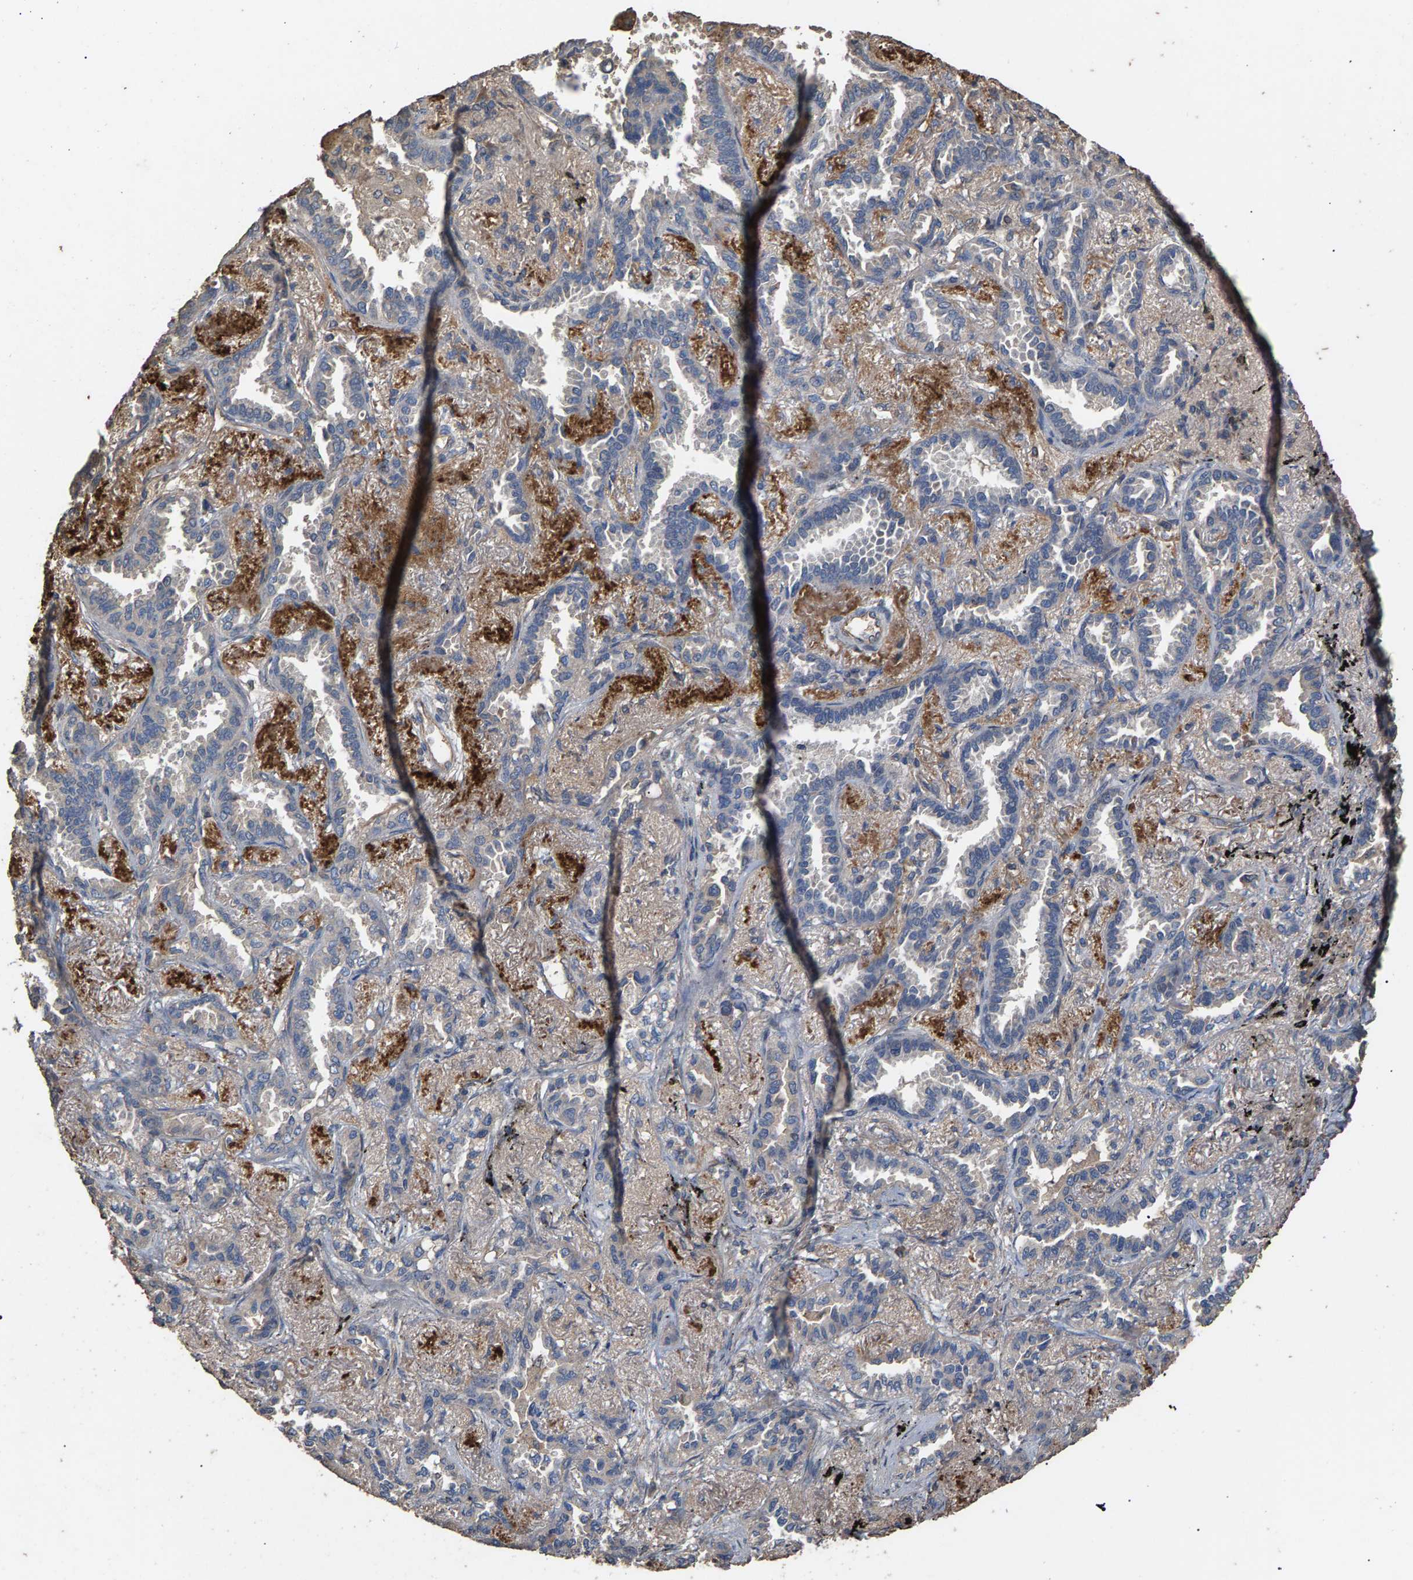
{"staining": {"intensity": "negative", "quantity": "none", "location": "none"}, "tissue": "lung cancer", "cell_type": "Tumor cells", "image_type": "cancer", "snomed": [{"axis": "morphology", "description": "Adenocarcinoma, NOS"}, {"axis": "topography", "description": "Lung"}], "caption": "Tumor cells are negative for protein expression in human adenocarcinoma (lung).", "gene": "HTRA3", "patient": {"sex": "male", "age": 59}}